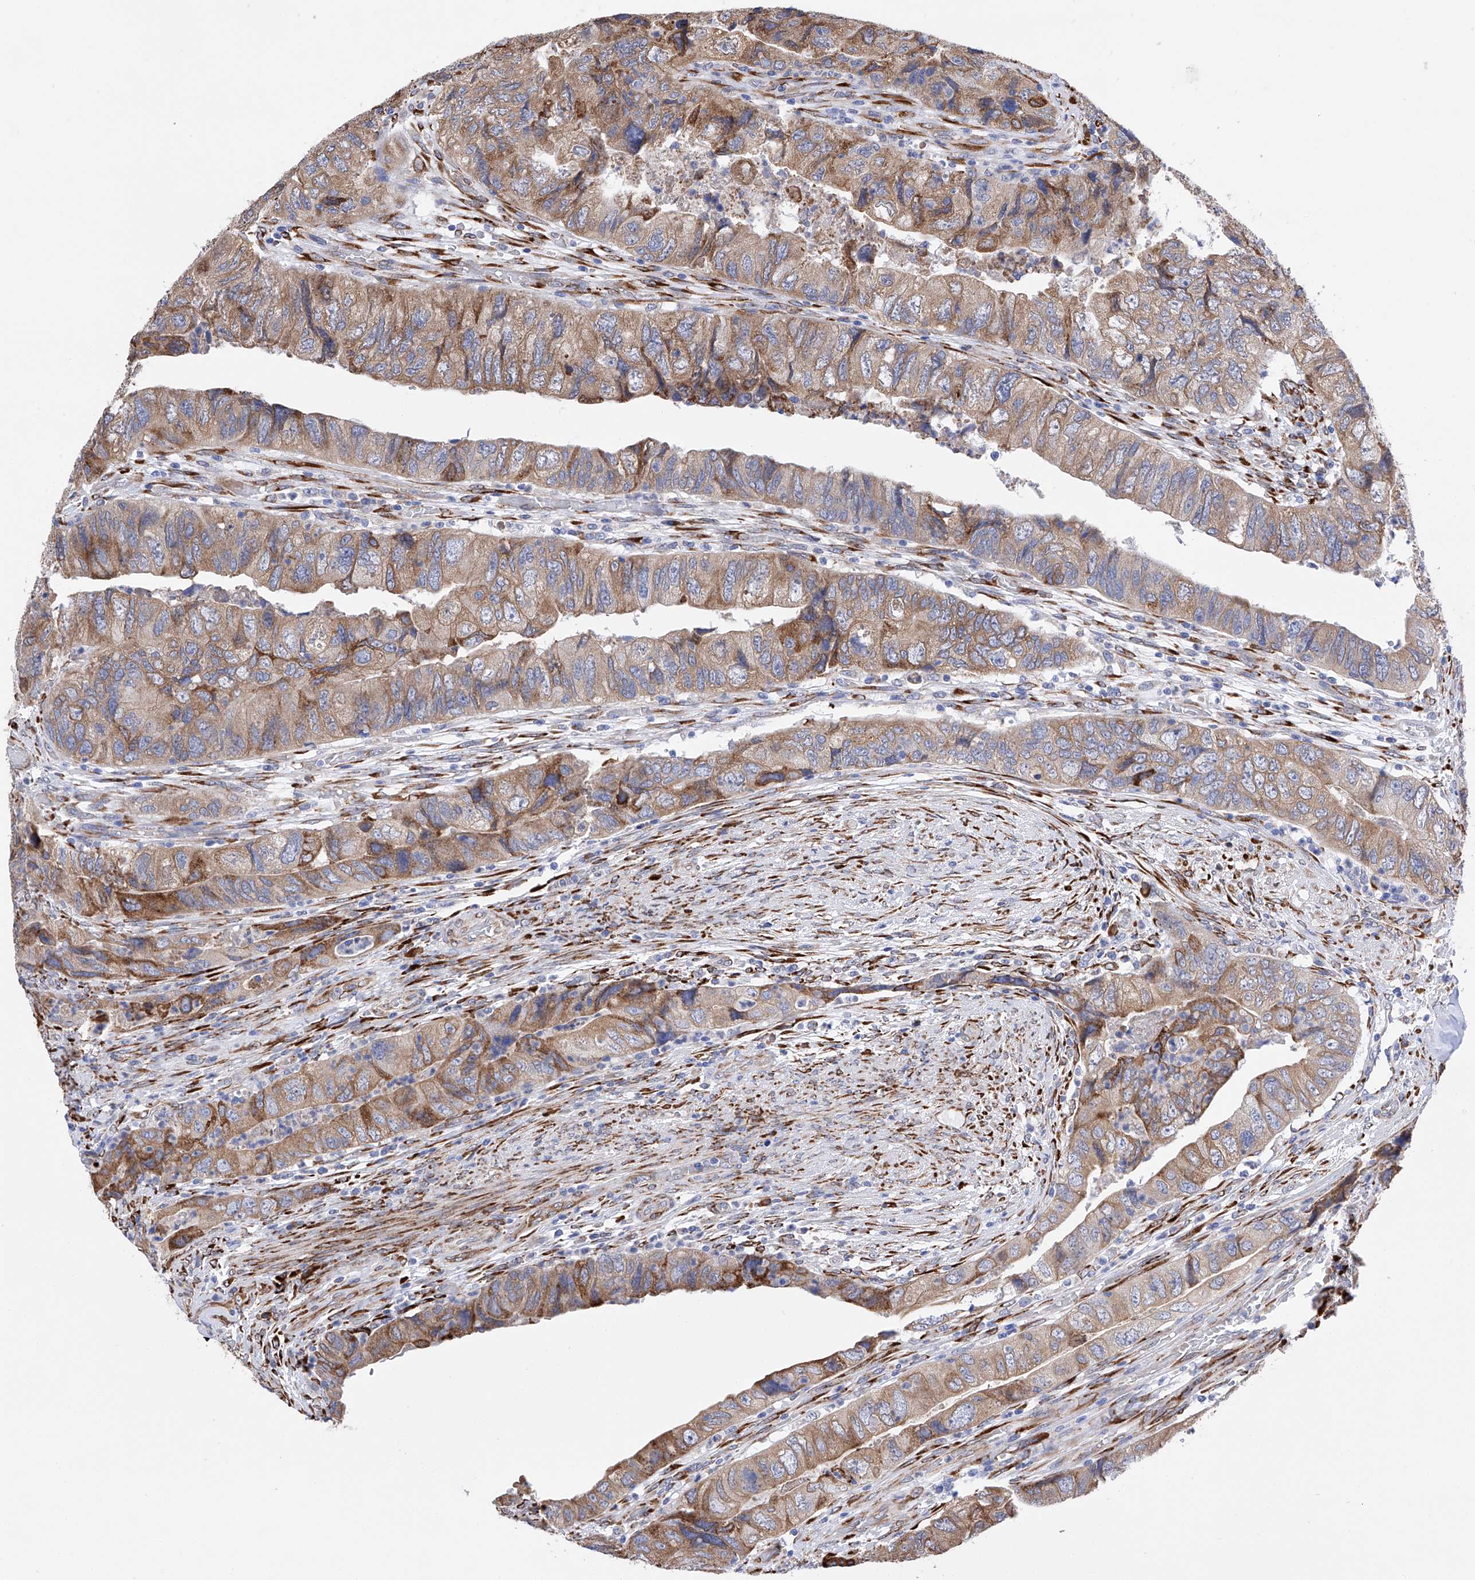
{"staining": {"intensity": "moderate", "quantity": "25%-75%", "location": "cytoplasmic/membranous"}, "tissue": "colorectal cancer", "cell_type": "Tumor cells", "image_type": "cancer", "snomed": [{"axis": "morphology", "description": "Adenocarcinoma, NOS"}, {"axis": "topography", "description": "Rectum"}], "caption": "A high-resolution image shows immunohistochemistry (IHC) staining of colorectal cancer (adenocarcinoma), which shows moderate cytoplasmic/membranous staining in about 25%-75% of tumor cells.", "gene": "PDIA5", "patient": {"sex": "male", "age": 63}}